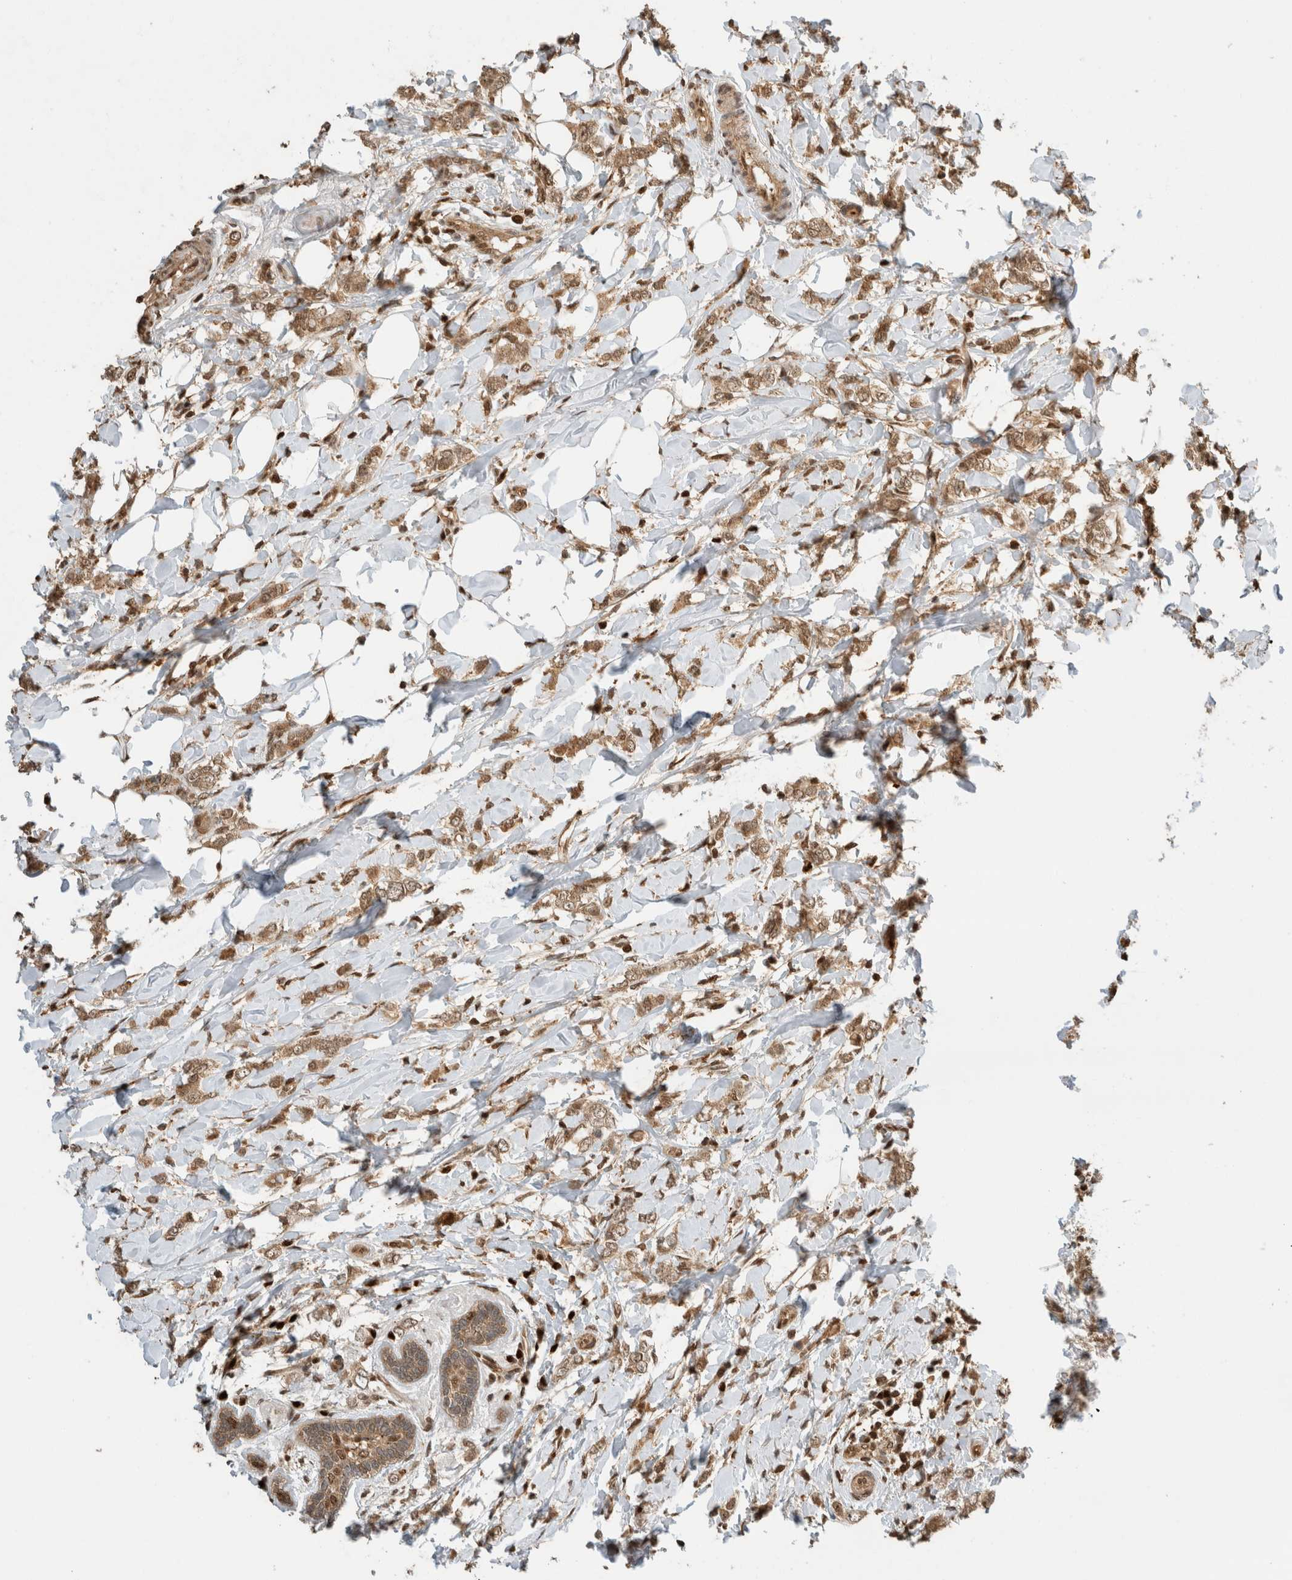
{"staining": {"intensity": "moderate", "quantity": ">75%", "location": "cytoplasmic/membranous,nuclear"}, "tissue": "breast cancer", "cell_type": "Tumor cells", "image_type": "cancer", "snomed": [{"axis": "morphology", "description": "Normal tissue, NOS"}, {"axis": "morphology", "description": "Lobular carcinoma"}, {"axis": "topography", "description": "Breast"}], "caption": "The immunohistochemical stain shows moderate cytoplasmic/membranous and nuclear staining in tumor cells of breast lobular carcinoma tissue. (Brightfield microscopy of DAB IHC at high magnification).", "gene": "SNRNP40", "patient": {"sex": "female", "age": 47}}